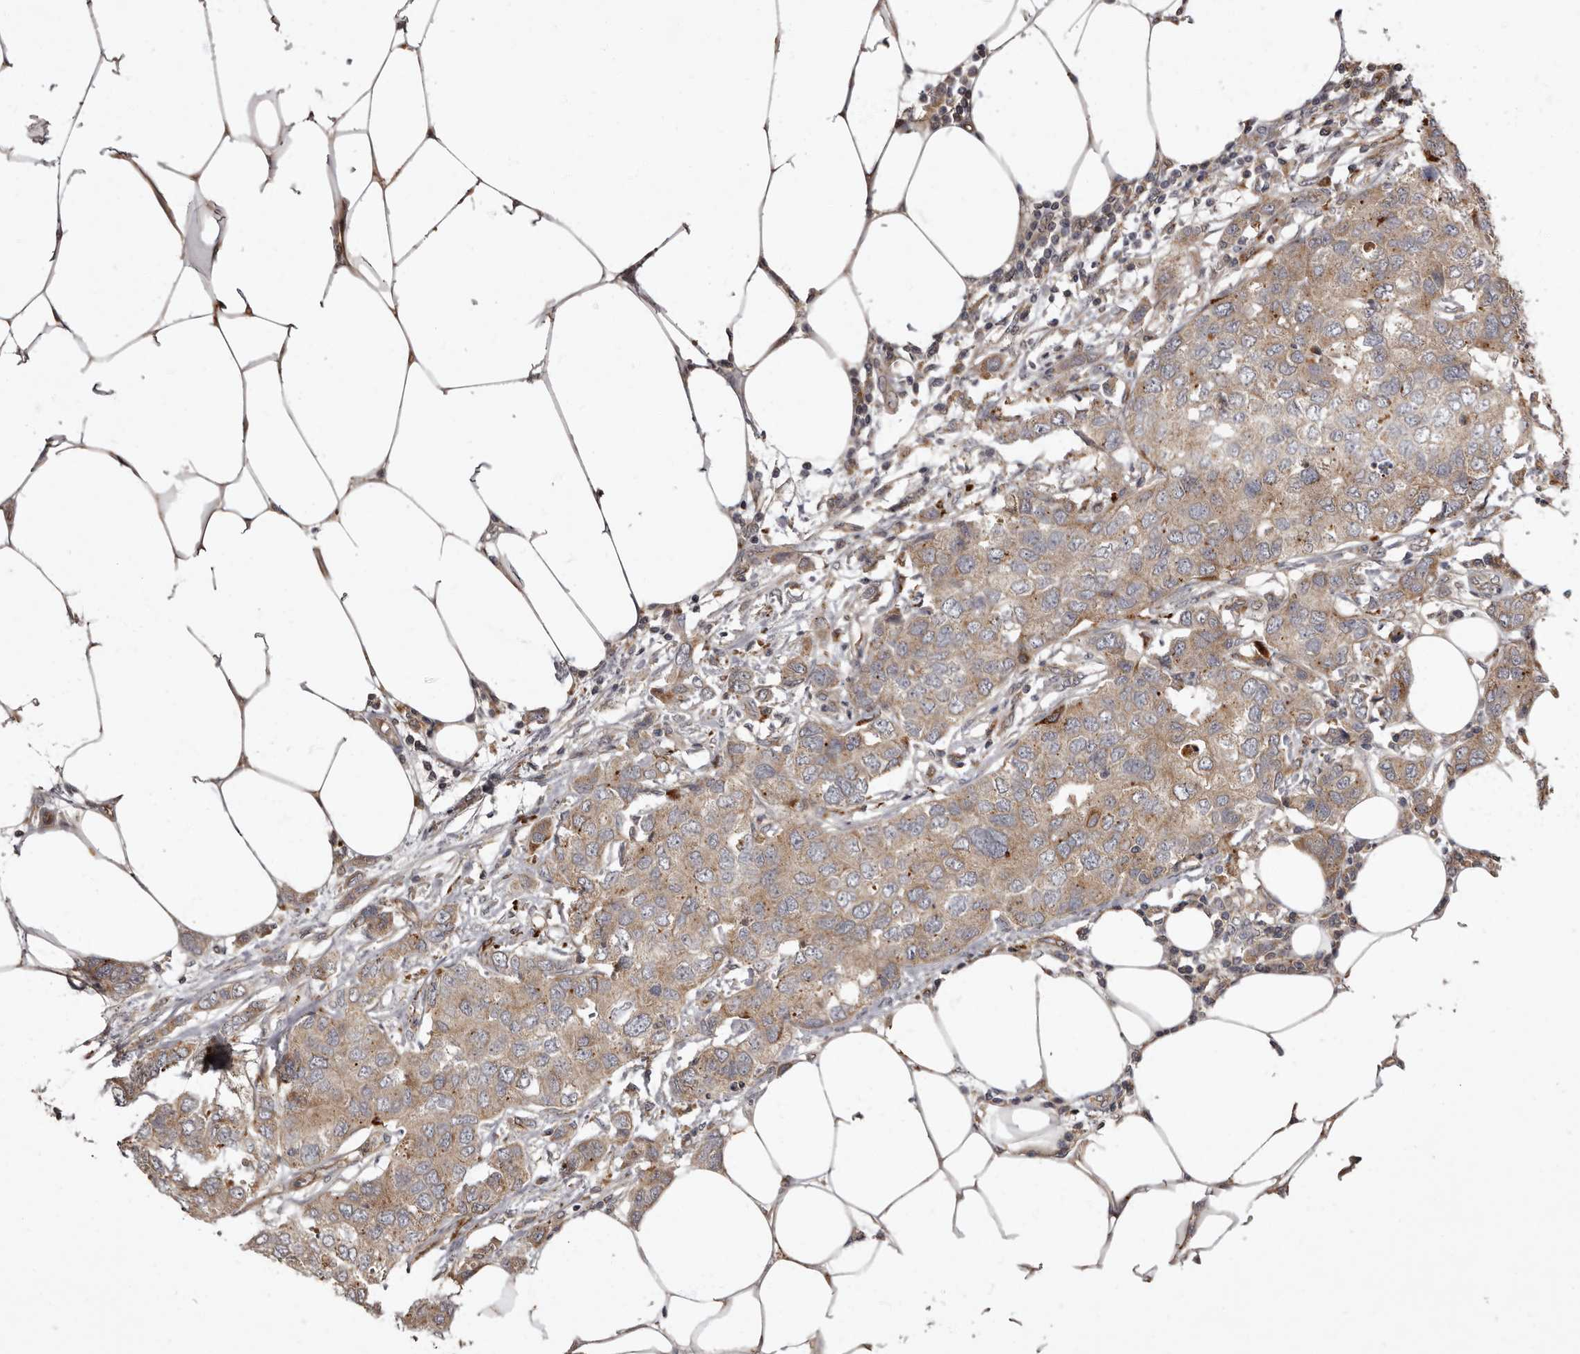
{"staining": {"intensity": "moderate", "quantity": ">75%", "location": "cytoplasmic/membranous"}, "tissue": "breast cancer", "cell_type": "Tumor cells", "image_type": "cancer", "snomed": [{"axis": "morphology", "description": "Duct carcinoma"}, {"axis": "topography", "description": "Breast"}], "caption": "High-power microscopy captured an IHC histopathology image of breast invasive ductal carcinoma, revealing moderate cytoplasmic/membranous staining in about >75% of tumor cells.", "gene": "ADCY2", "patient": {"sex": "female", "age": 50}}